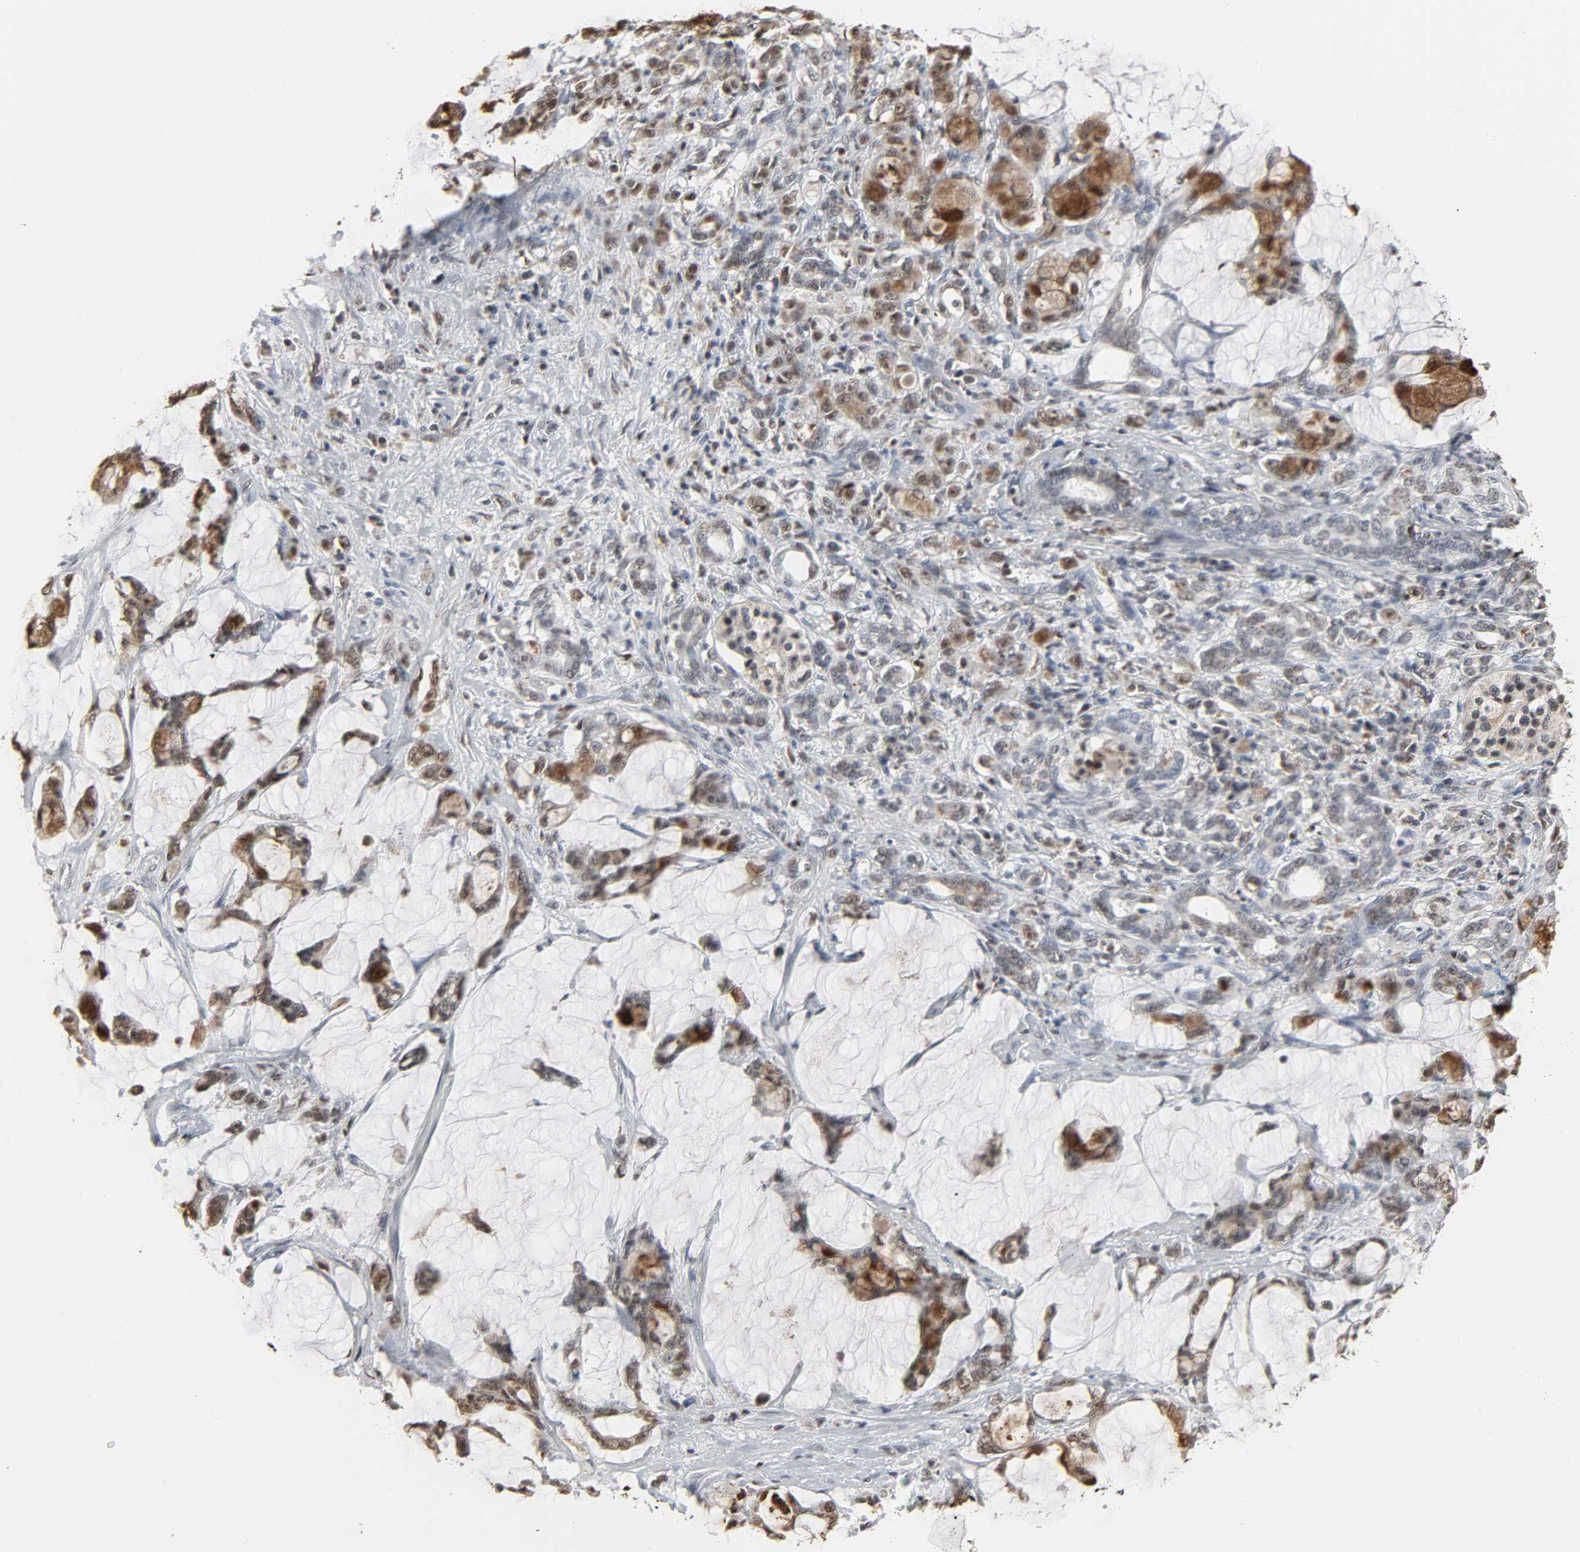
{"staining": {"intensity": "moderate", "quantity": ">75%", "location": "nuclear"}, "tissue": "pancreatic cancer", "cell_type": "Tumor cells", "image_type": "cancer", "snomed": [{"axis": "morphology", "description": "Adenocarcinoma, NOS"}, {"axis": "topography", "description": "Pancreas"}], "caption": "The histopathology image shows immunohistochemical staining of pancreatic cancer. There is moderate nuclear positivity is present in approximately >75% of tumor cells.", "gene": "DAZAP1", "patient": {"sex": "female", "age": 73}}